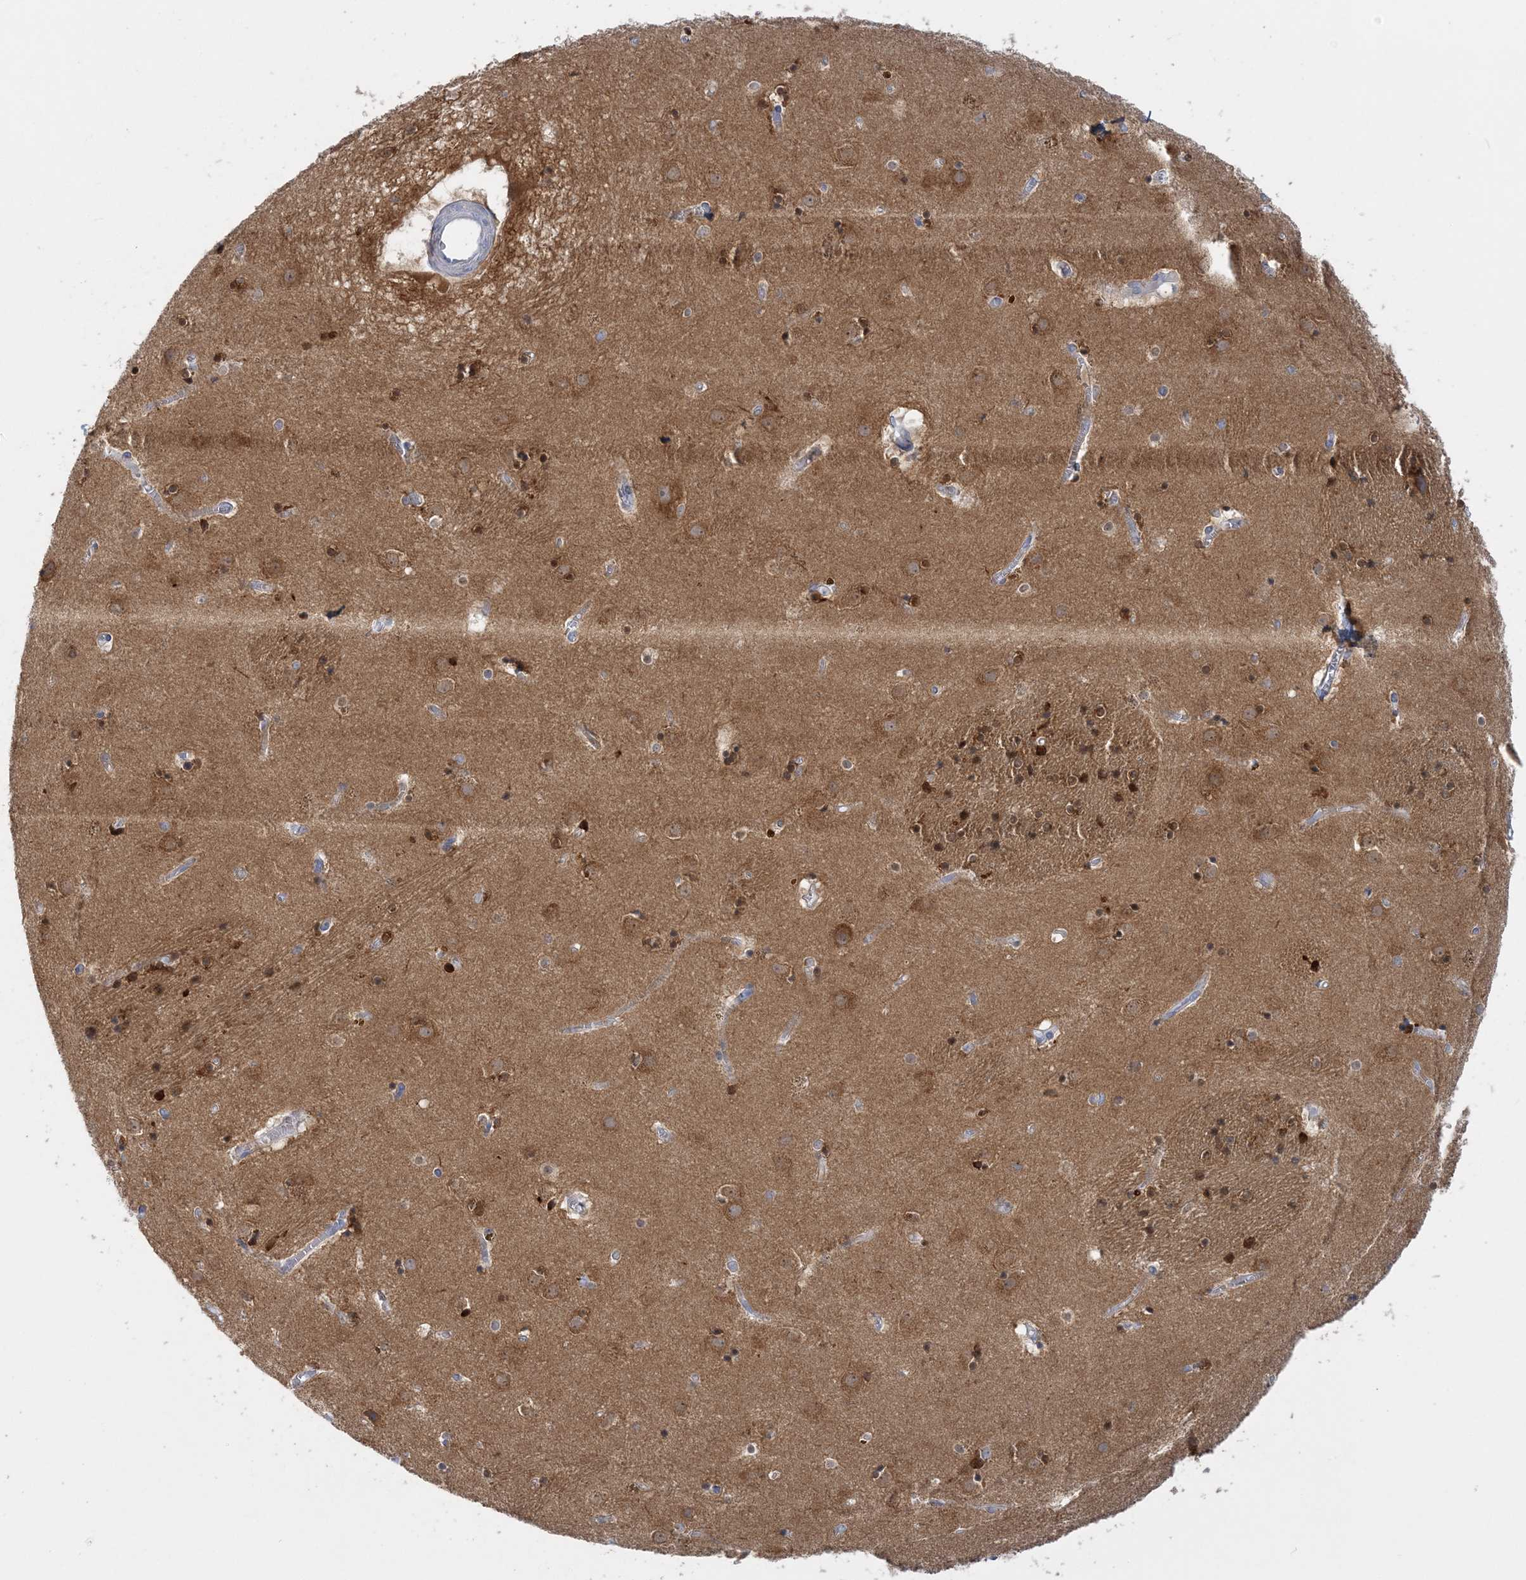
{"staining": {"intensity": "moderate", "quantity": ">75%", "location": "cytoplasmic/membranous,nuclear"}, "tissue": "caudate", "cell_type": "Glial cells", "image_type": "normal", "snomed": [{"axis": "morphology", "description": "Normal tissue, NOS"}, {"axis": "topography", "description": "Lateral ventricle wall"}], "caption": "This histopathology image exhibits normal caudate stained with IHC to label a protein in brown. The cytoplasmic/membranous,nuclear of glial cells show moderate positivity for the protein. Nuclei are counter-stained blue.", "gene": "ENSG00000288637", "patient": {"sex": "male", "age": 70}}